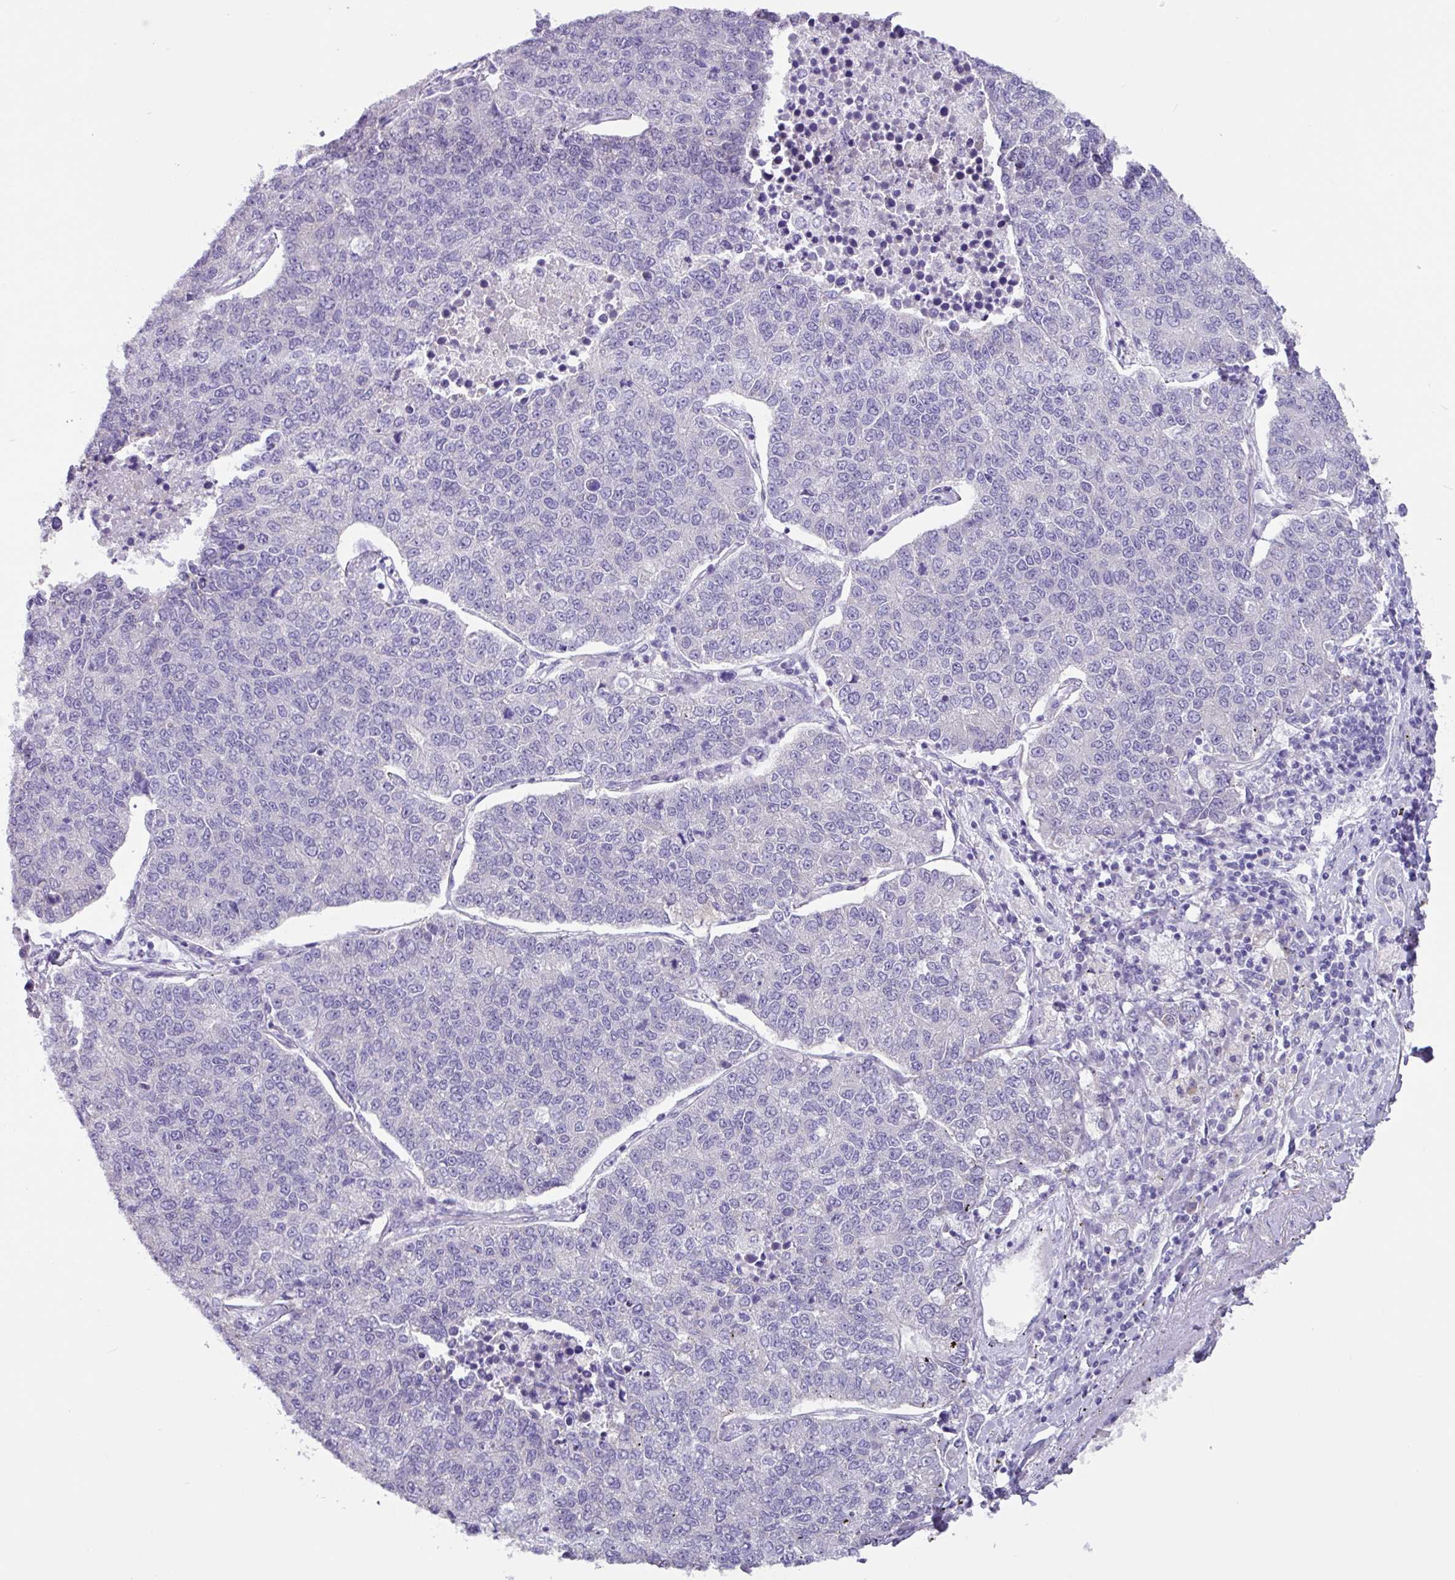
{"staining": {"intensity": "negative", "quantity": "none", "location": "none"}, "tissue": "lung cancer", "cell_type": "Tumor cells", "image_type": "cancer", "snomed": [{"axis": "morphology", "description": "Adenocarcinoma, NOS"}, {"axis": "topography", "description": "Lung"}], "caption": "Immunohistochemical staining of human lung cancer demonstrates no significant staining in tumor cells.", "gene": "OTX1", "patient": {"sex": "male", "age": 49}}